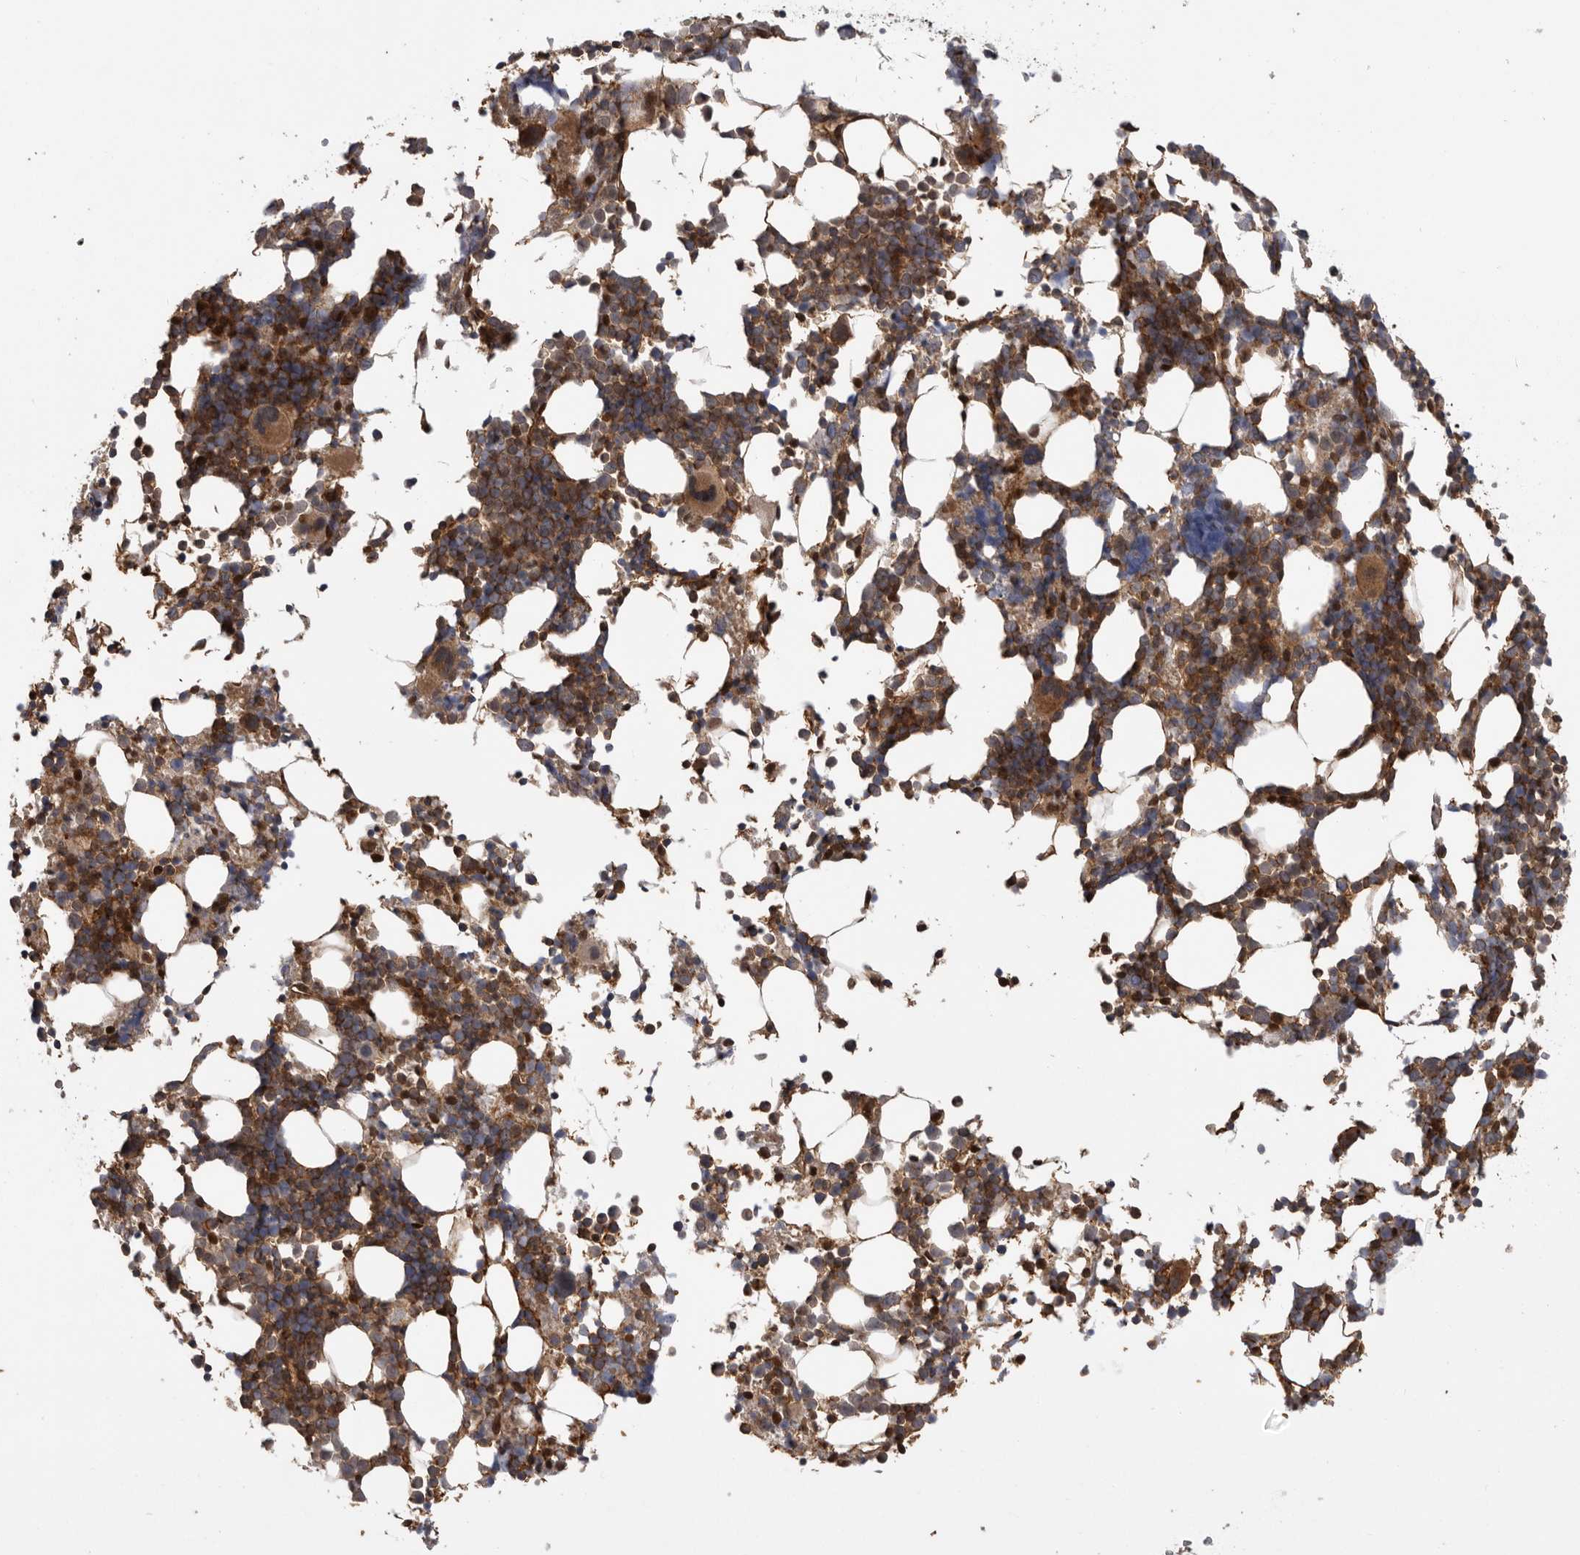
{"staining": {"intensity": "moderate", "quantity": ">75%", "location": "cytoplasmic/membranous"}, "tissue": "bone marrow", "cell_type": "Hematopoietic cells", "image_type": "normal", "snomed": [{"axis": "morphology", "description": "Normal tissue, NOS"}, {"axis": "morphology", "description": "Inflammation, NOS"}, {"axis": "topography", "description": "Bone marrow"}], "caption": "A brown stain labels moderate cytoplasmic/membranous staining of a protein in hematopoietic cells of benign human bone marrow. (Stains: DAB in brown, nuclei in blue, Microscopy: brightfield microscopy at high magnification).", "gene": "DHDDS", "patient": {"sex": "male", "age": 21}}